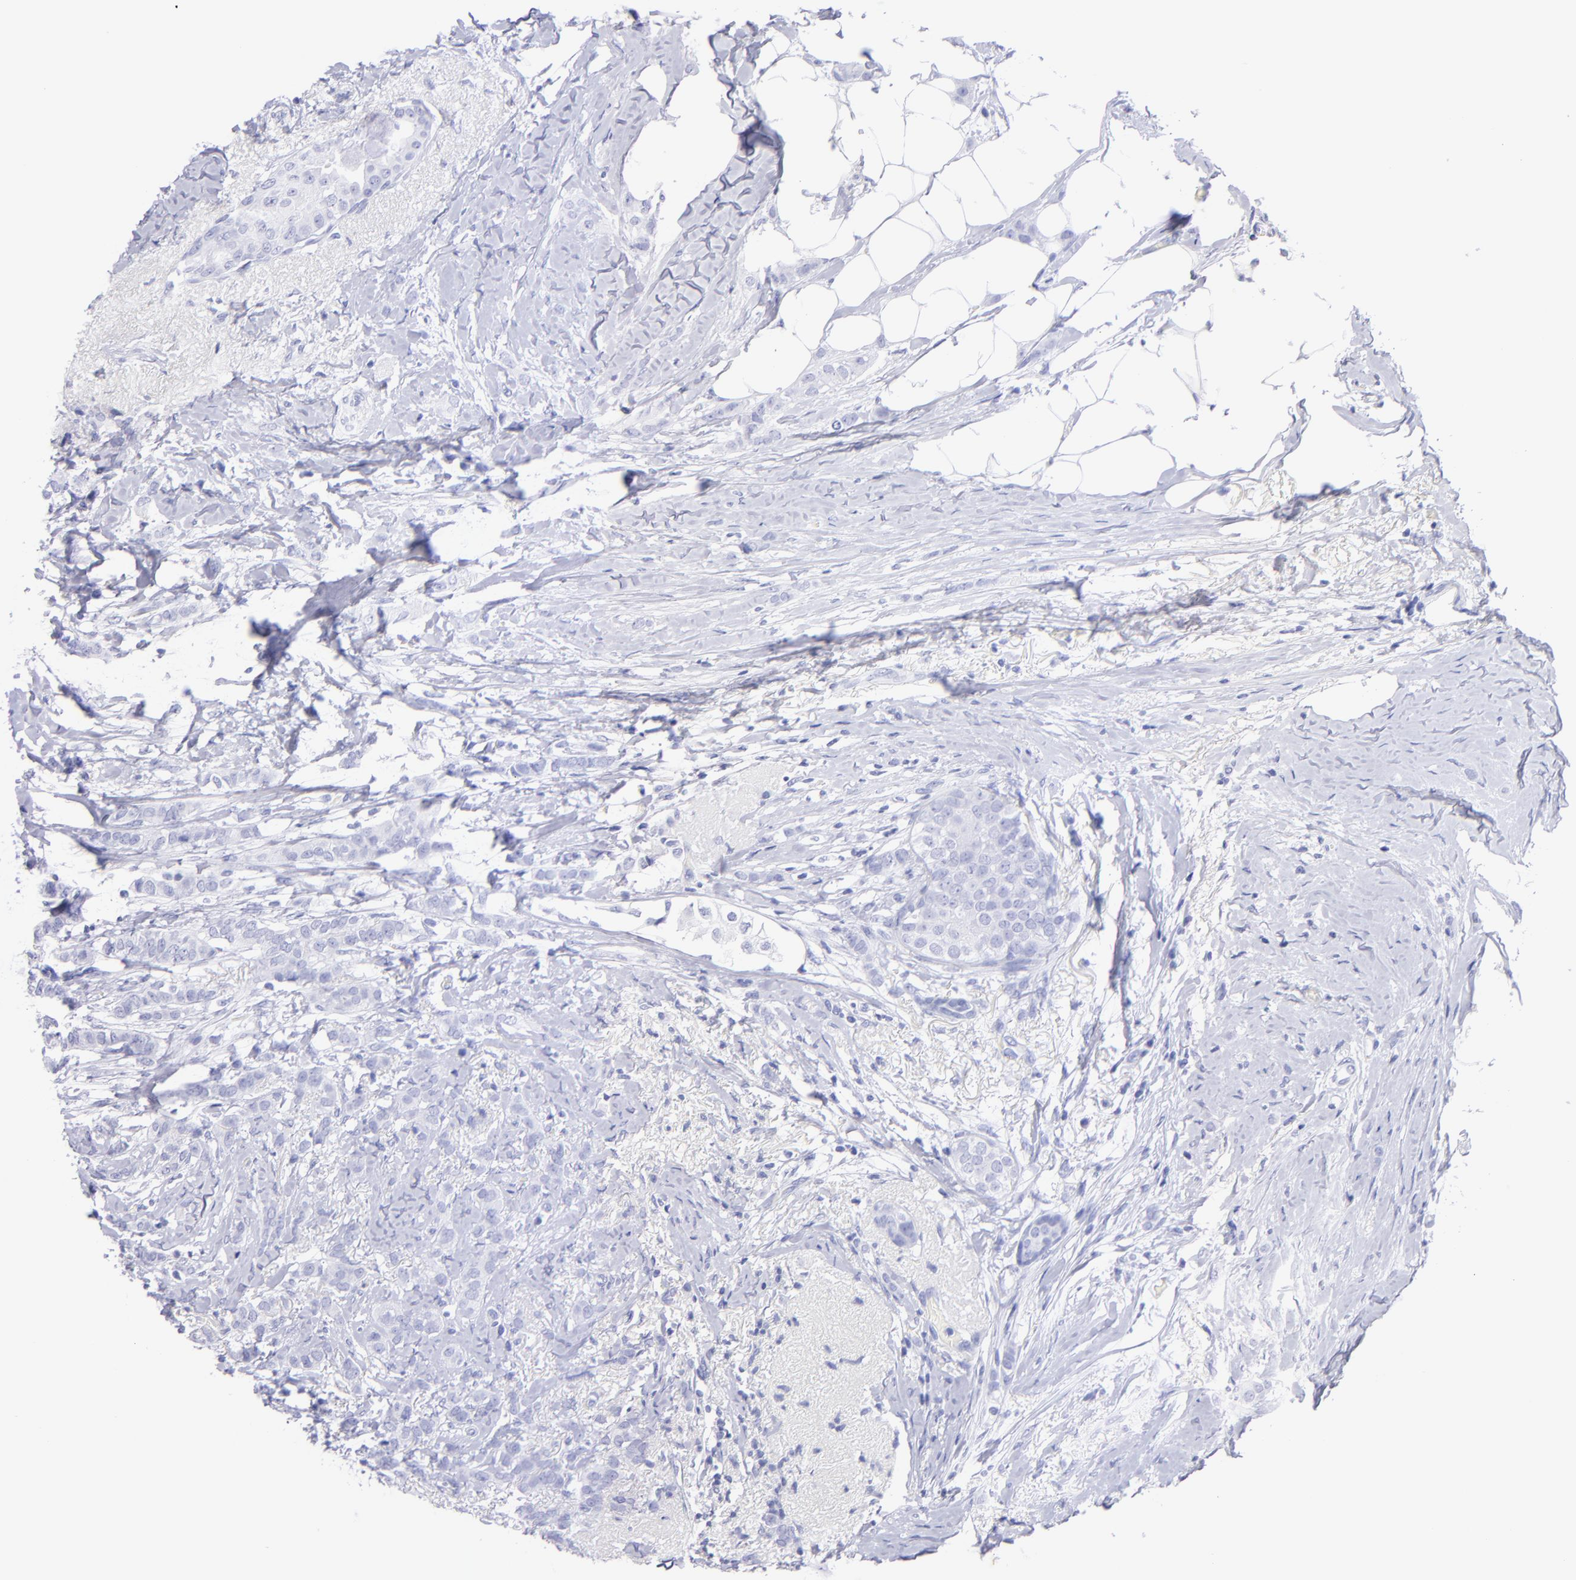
{"staining": {"intensity": "negative", "quantity": "none", "location": "none"}, "tissue": "breast cancer", "cell_type": "Tumor cells", "image_type": "cancer", "snomed": [{"axis": "morphology", "description": "Lobular carcinoma"}, {"axis": "topography", "description": "Breast"}], "caption": "Immunohistochemistry of breast cancer demonstrates no staining in tumor cells. (IHC, brightfield microscopy, high magnification).", "gene": "CNP", "patient": {"sex": "female", "age": 55}}